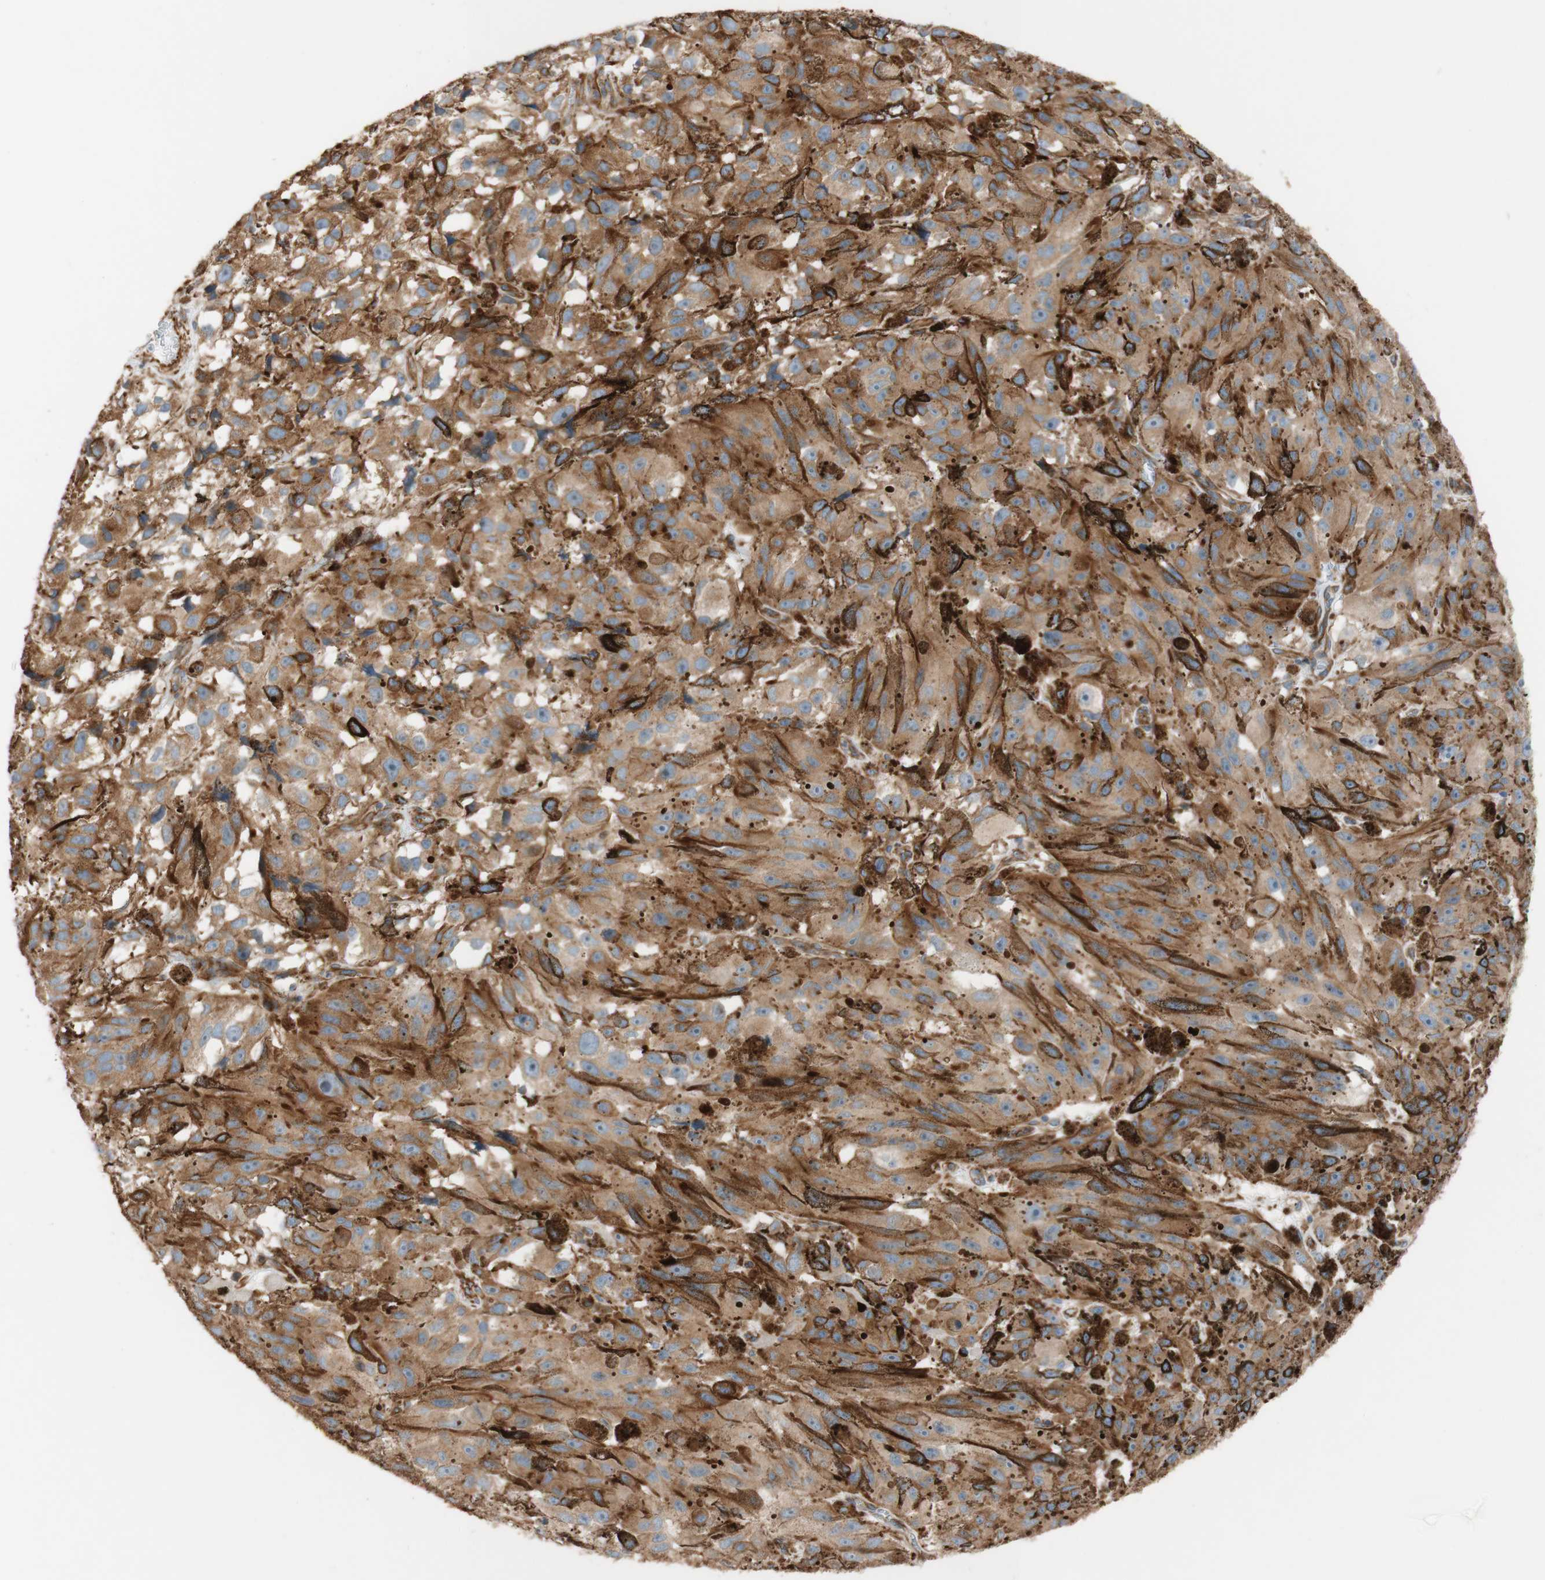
{"staining": {"intensity": "moderate", "quantity": ">75%", "location": "cytoplasmic/membranous,nuclear"}, "tissue": "melanoma", "cell_type": "Tumor cells", "image_type": "cancer", "snomed": [{"axis": "morphology", "description": "Malignant melanoma, NOS"}, {"axis": "topography", "description": "Skin"}], "caption": "High-magnification brightfield microscopy of melanoma stained with DAB (brown) and counterstained with hematoxylin (blue). tumor cells exhibit moderate cytoplasmic/membranous and nuclear staining is appreciated in about>75% of cells.", "gene": "C1orf43", "patient": {"sex": "female", "age": 104}}